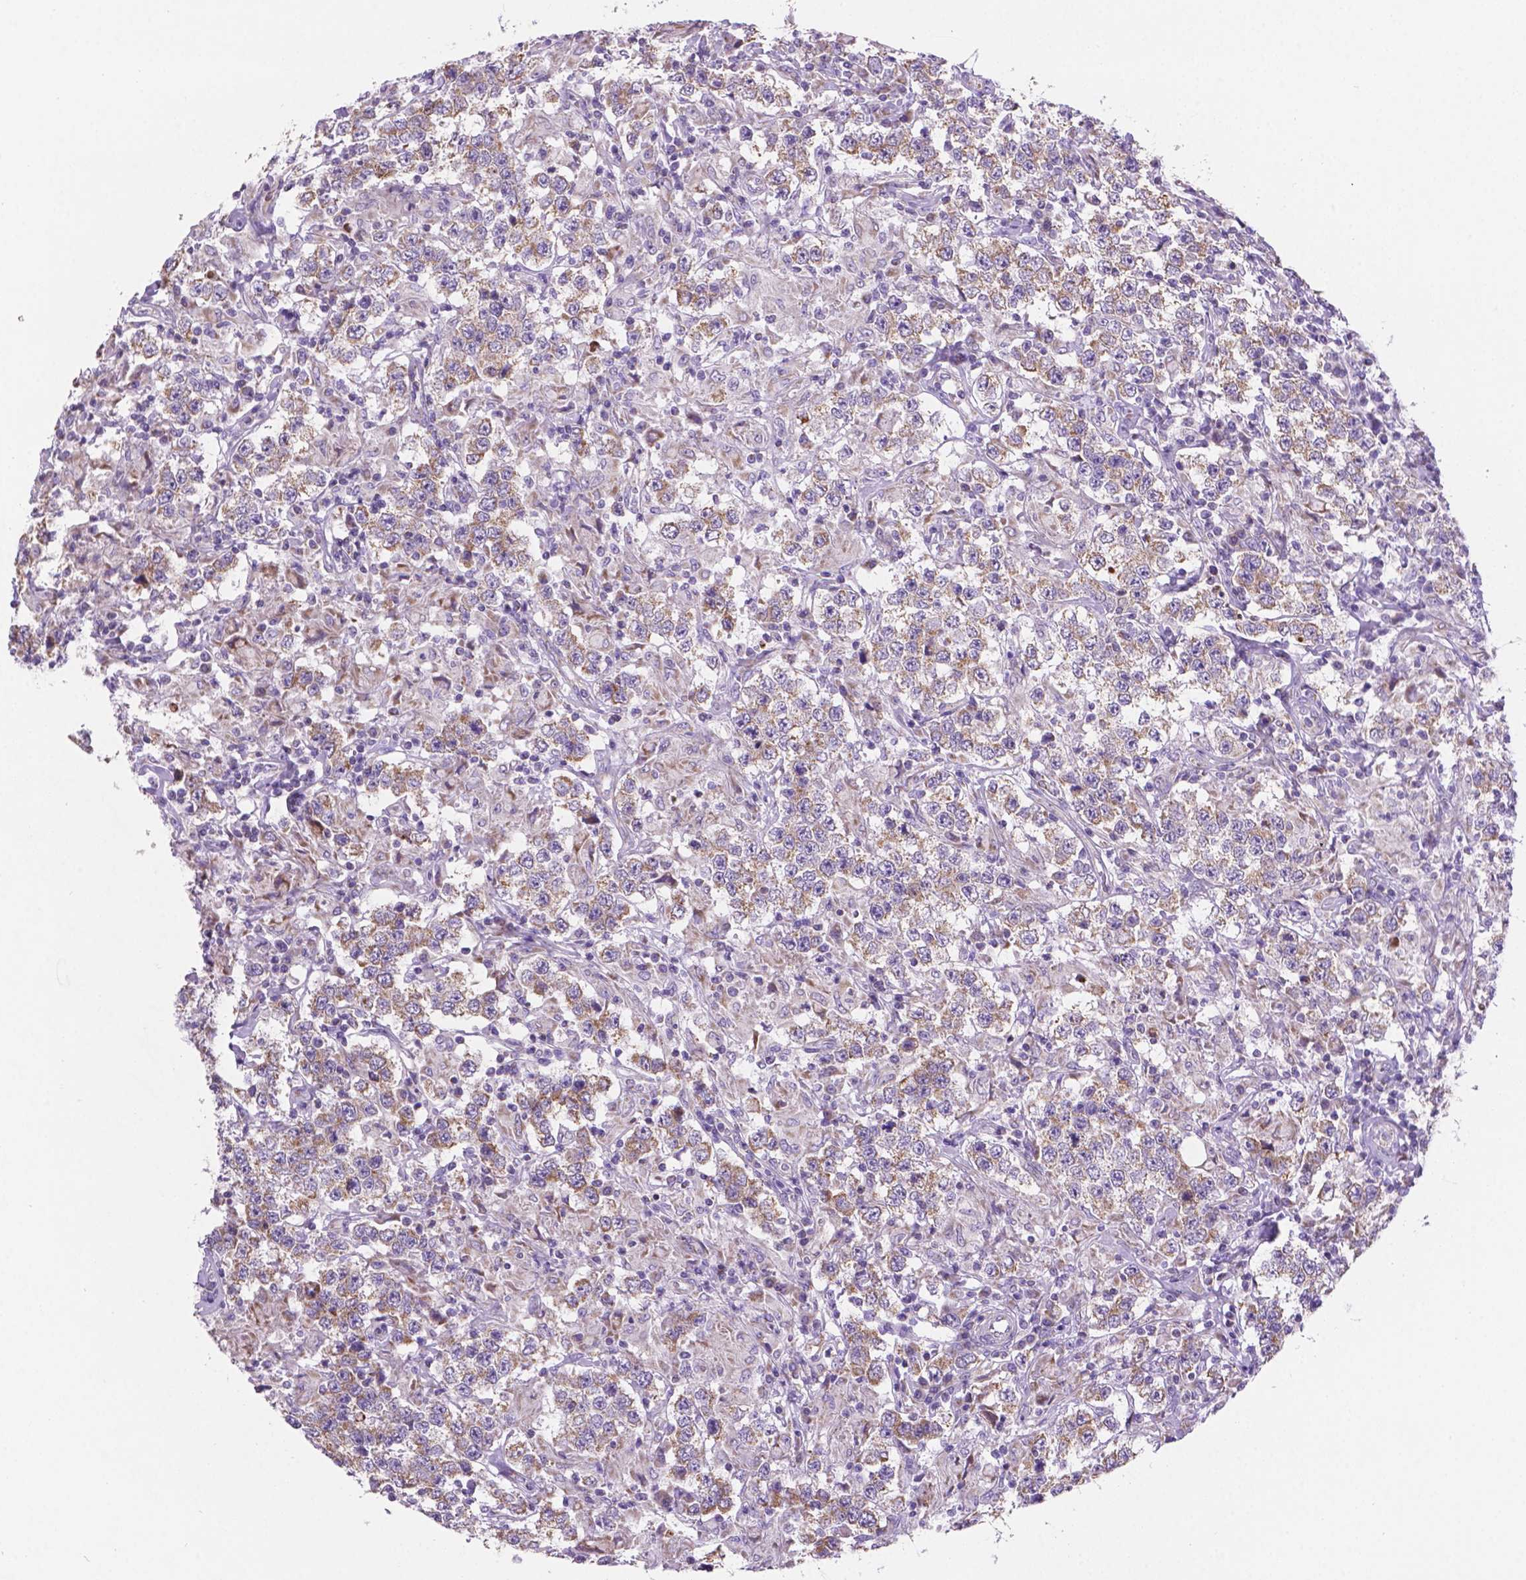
{"staining": {"intensity": "weak", "quantity": "25%-75%", "location": "cytoplasmic/membranous"}, "tissue": "testis cancer", "cell_type": "Tumor cells", "image_type": "cancer", "snomed": [{"axis": "morphology", "description": "Seminoma, NOS"}, {"axis": "morphology", "description": "Carcinoma, Embryonal, NOS"}, {"axis": "topography", "description": "Testis"}], "caption": "This photomicrograph displays immunohistochemistry staining of testis seminoma, with low weak cytoplasmic/membranous positivity in approximately 25%-75% of tumor cells.", "gene": "CSPG5", "patient": {"sex": "male", "age": 41}}